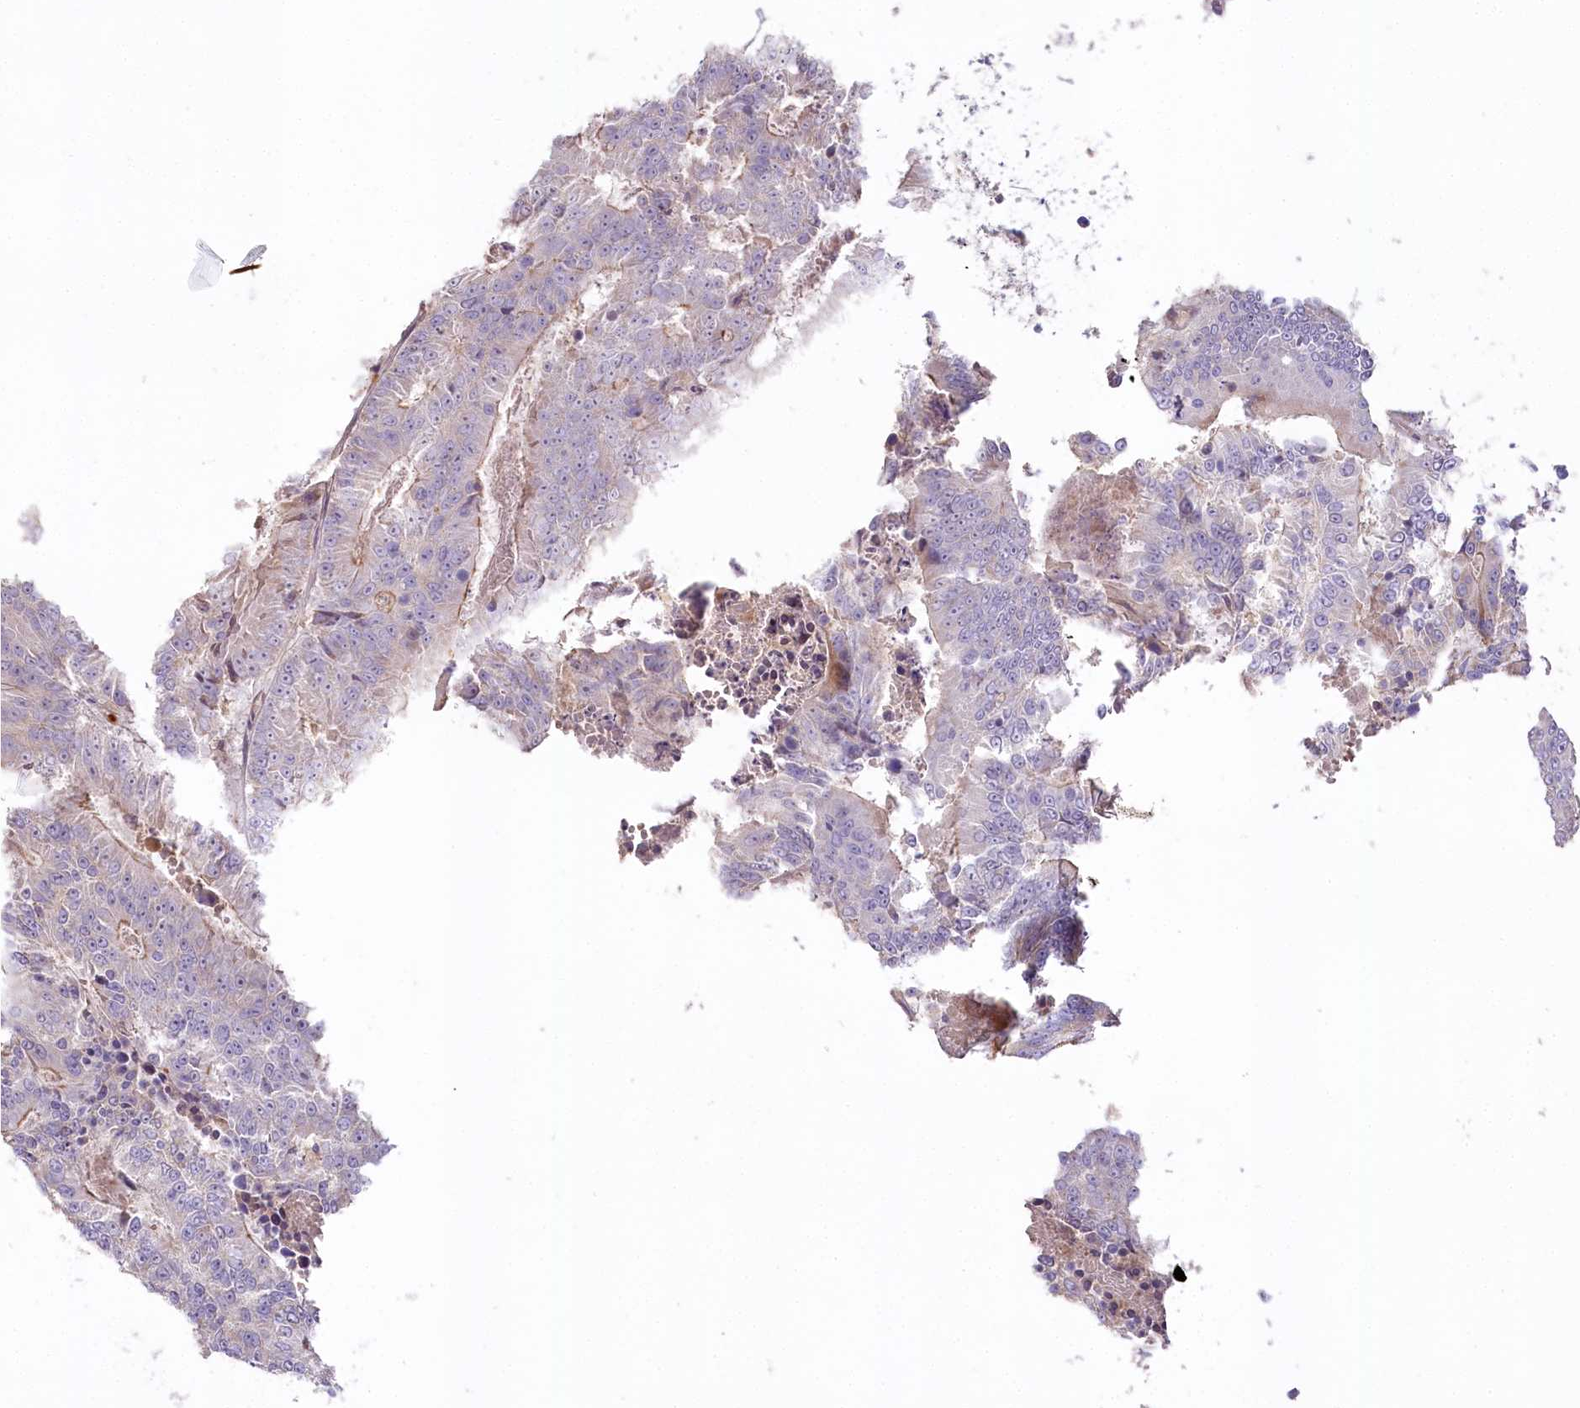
{"staining": {"intensity": "negative", "quantity": "none", "location": "none"}, "tissue": "colorectal cancer", "cell_type": "Tumor cells", "image_type": "cancer", "snomed": [{"axis": "morphology", "description": "Adenocarcinoma, NOS"}, {"axis": "topography", "description": "Colon"}], "caption": "Protein analysis of colorectal adenocarcinoma shows no significant staining in tumor cells.", "gene": "SLC6A11", "patient": {"sex": "male", "age": 83}}